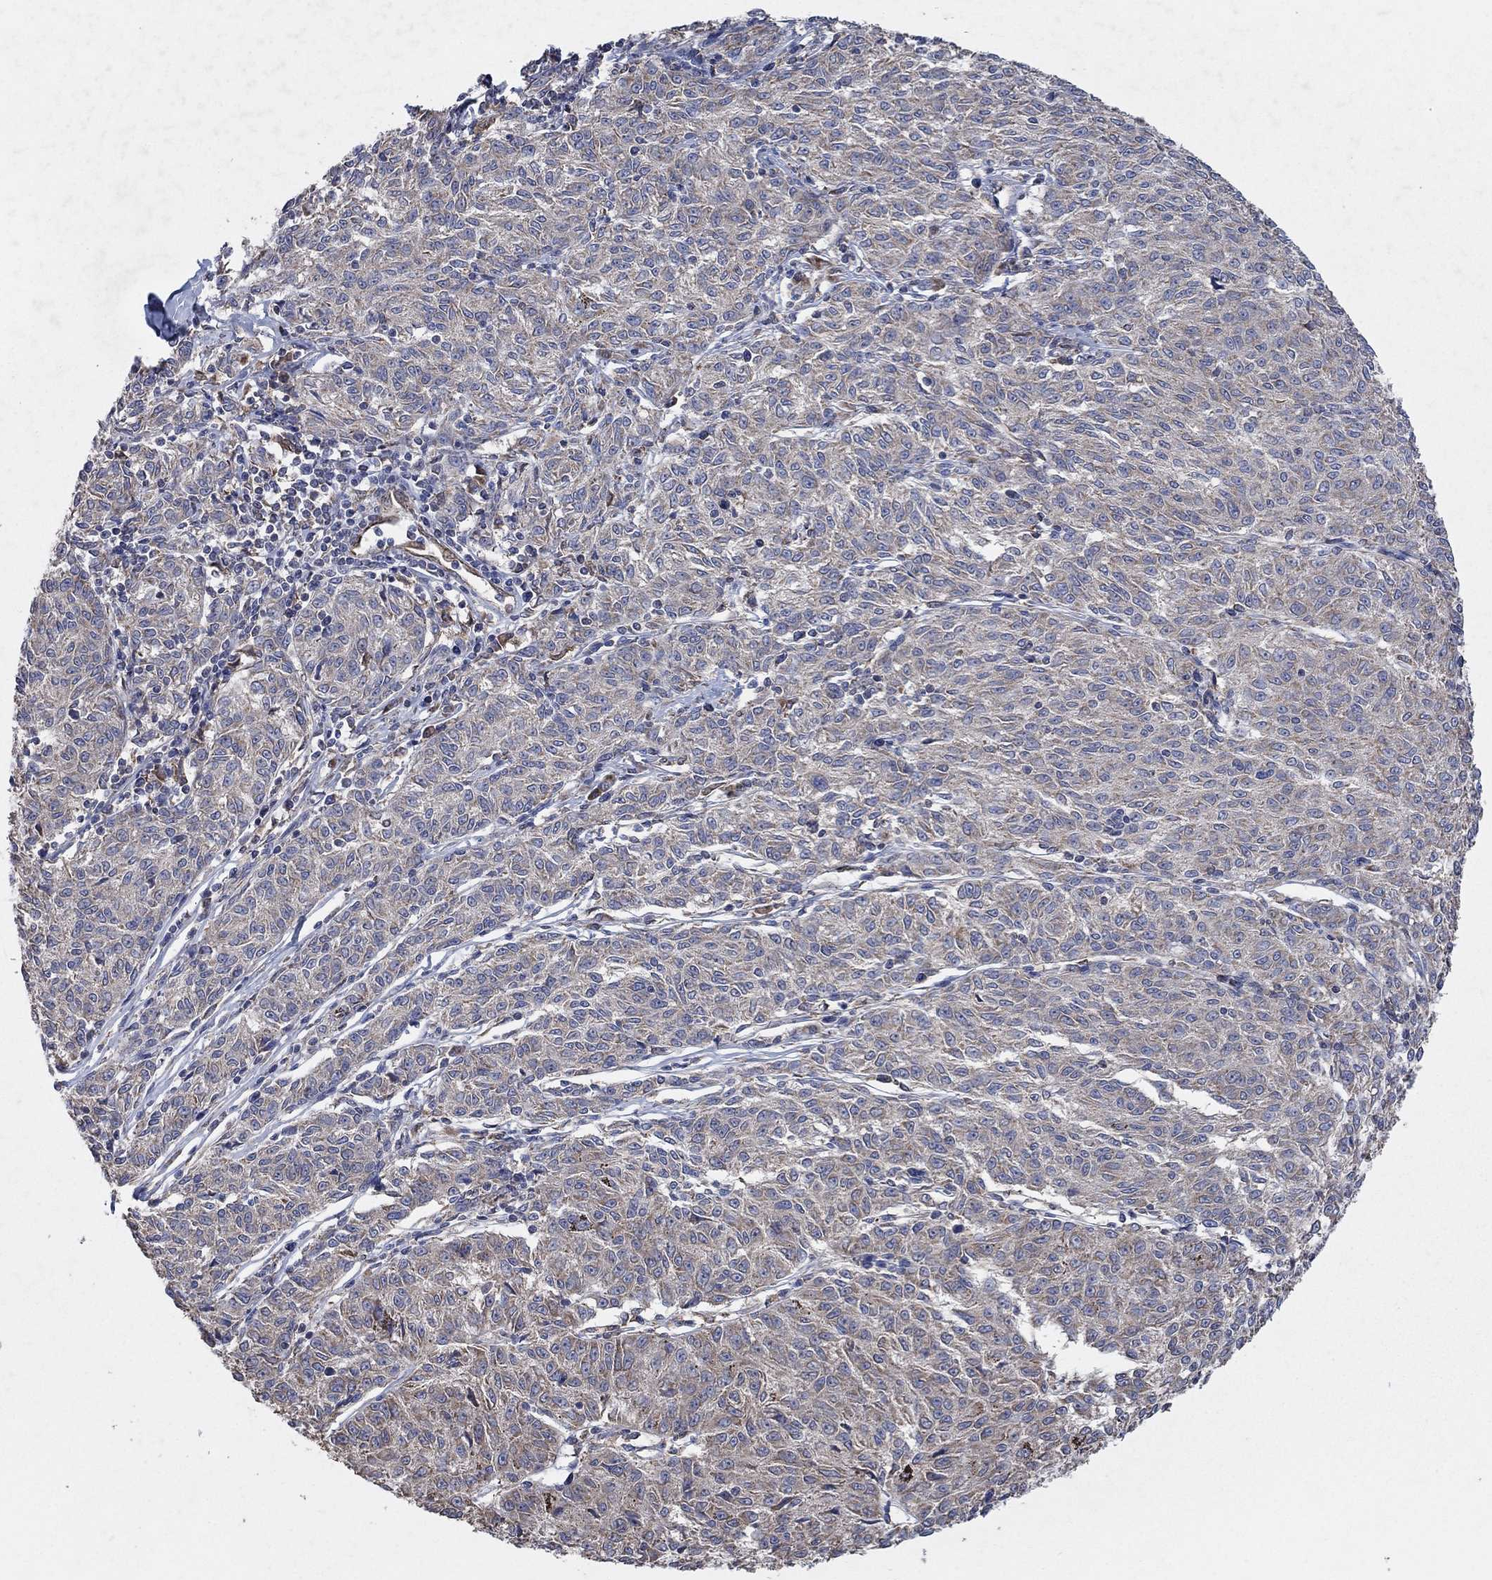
{"staining": {"intensity": "weak", "quantity": ">75%", "location": "cytoplasmic/membranous"}, "tissue": "melanoma", "cell_type": "Tumor cells", "image_type": "cancer", "snomed": [{"axis": "morphology", "description": "Malignant melanoma, NOS"}, {"axis": "topography", "description": "Skin"}], "caption": "An immunohistochemistry micrograph of neoplastic tissue is shown. Protein staining in brown shows weak cytoplasmic/membranous positivity in melanoma within tumor cells.", "gene": "NCEH1", "patient": {"sex": "female", "age": 72}}